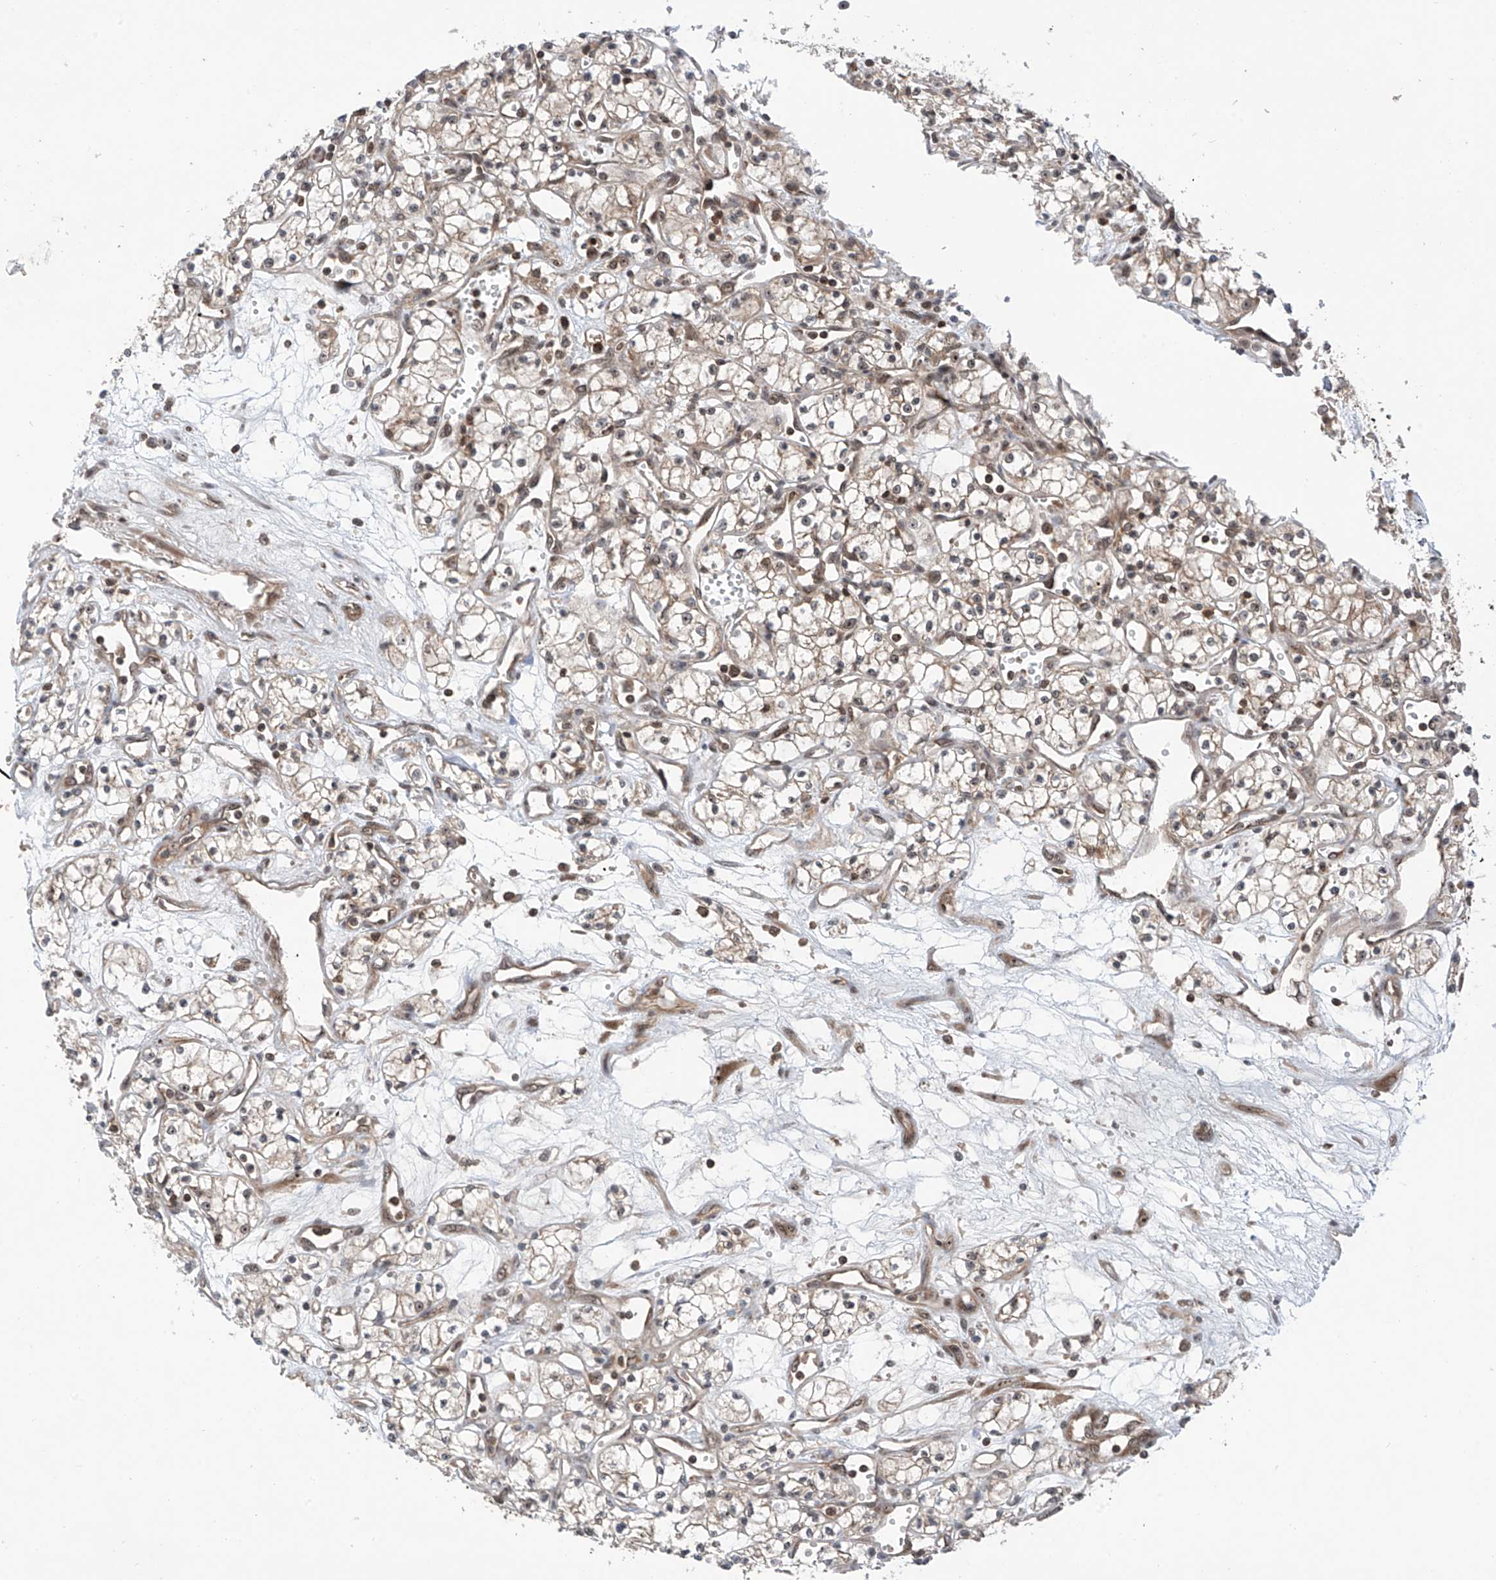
{"staining": {"intensity": "negative", "quantity": "none", "location": "none"}, "tissue": "renal cancer", "cell_type": "Tumor cells", "image_type": "cancer", "snomed": [{"axis": "morphology", "description": "Adenocarcinoma, NOS"}, {"axis": "topography", "description": "Kidney"}], "caption": "Immunohistochemistry image of neoplastic tissue: human renal cancer stained with DAB demonstrates no significant protein positivity in tumor cells.", "gene": "C1orf131", "patient": {"sex": "male", "age": 59}}